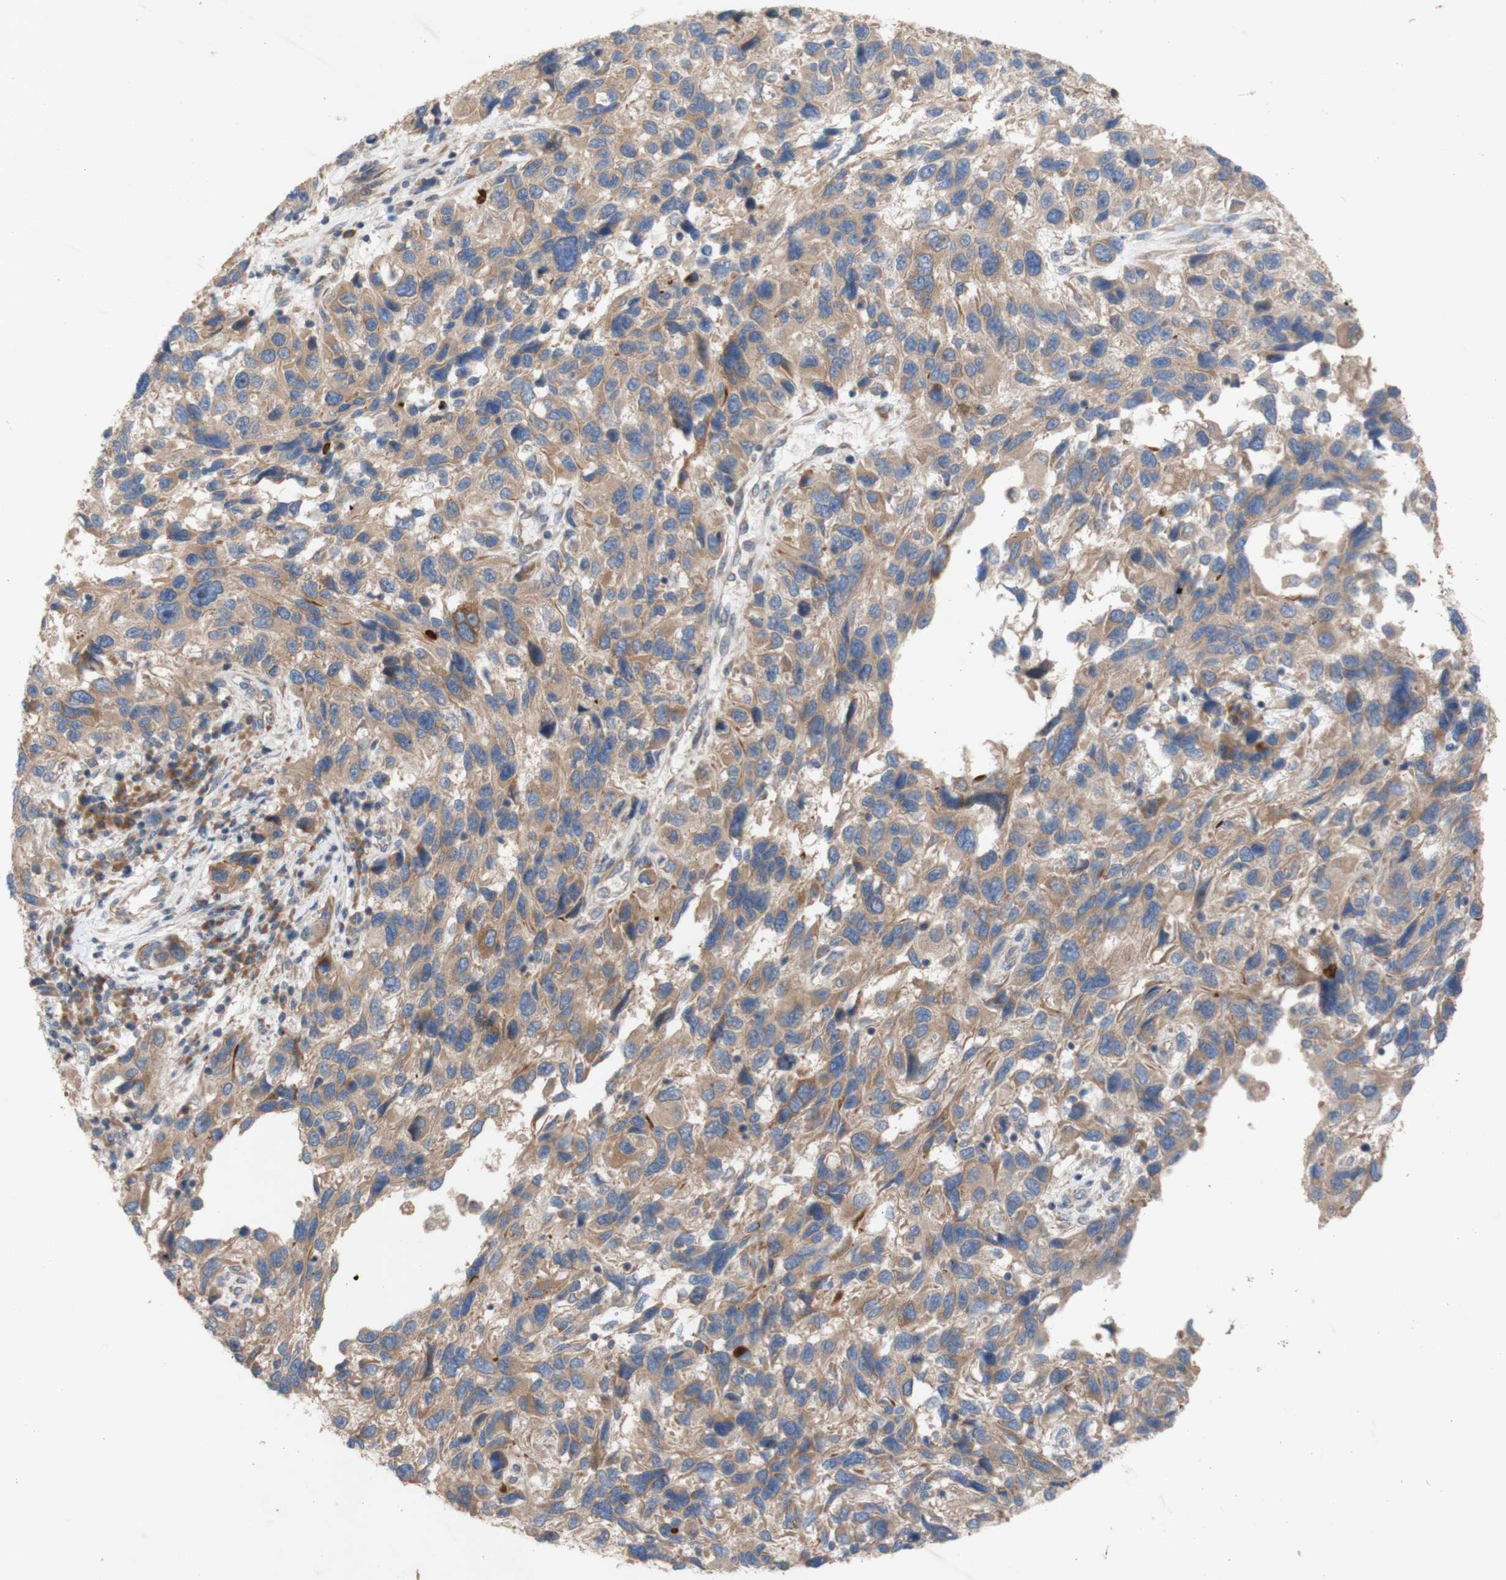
{"staining": {"intensity": "weak", "quantity": ">75%", "location": "cytoplasmic/membranous"}, "tissue": "melanoma", "cell_type": "Tumor cells", "image_type": "cancer", "snomed": [{"axis": "morphology", "description": "Malignant melanoma, NOS"}, {"axis": "topography", "description": "Skin"}], "caption": "Malignant melanoma stained for a protein shows weak cytoplasmic/membranous positivity in tumor cells.", "gene": "EIF2S3", "patient": {"sex": "male", "age": 53}}